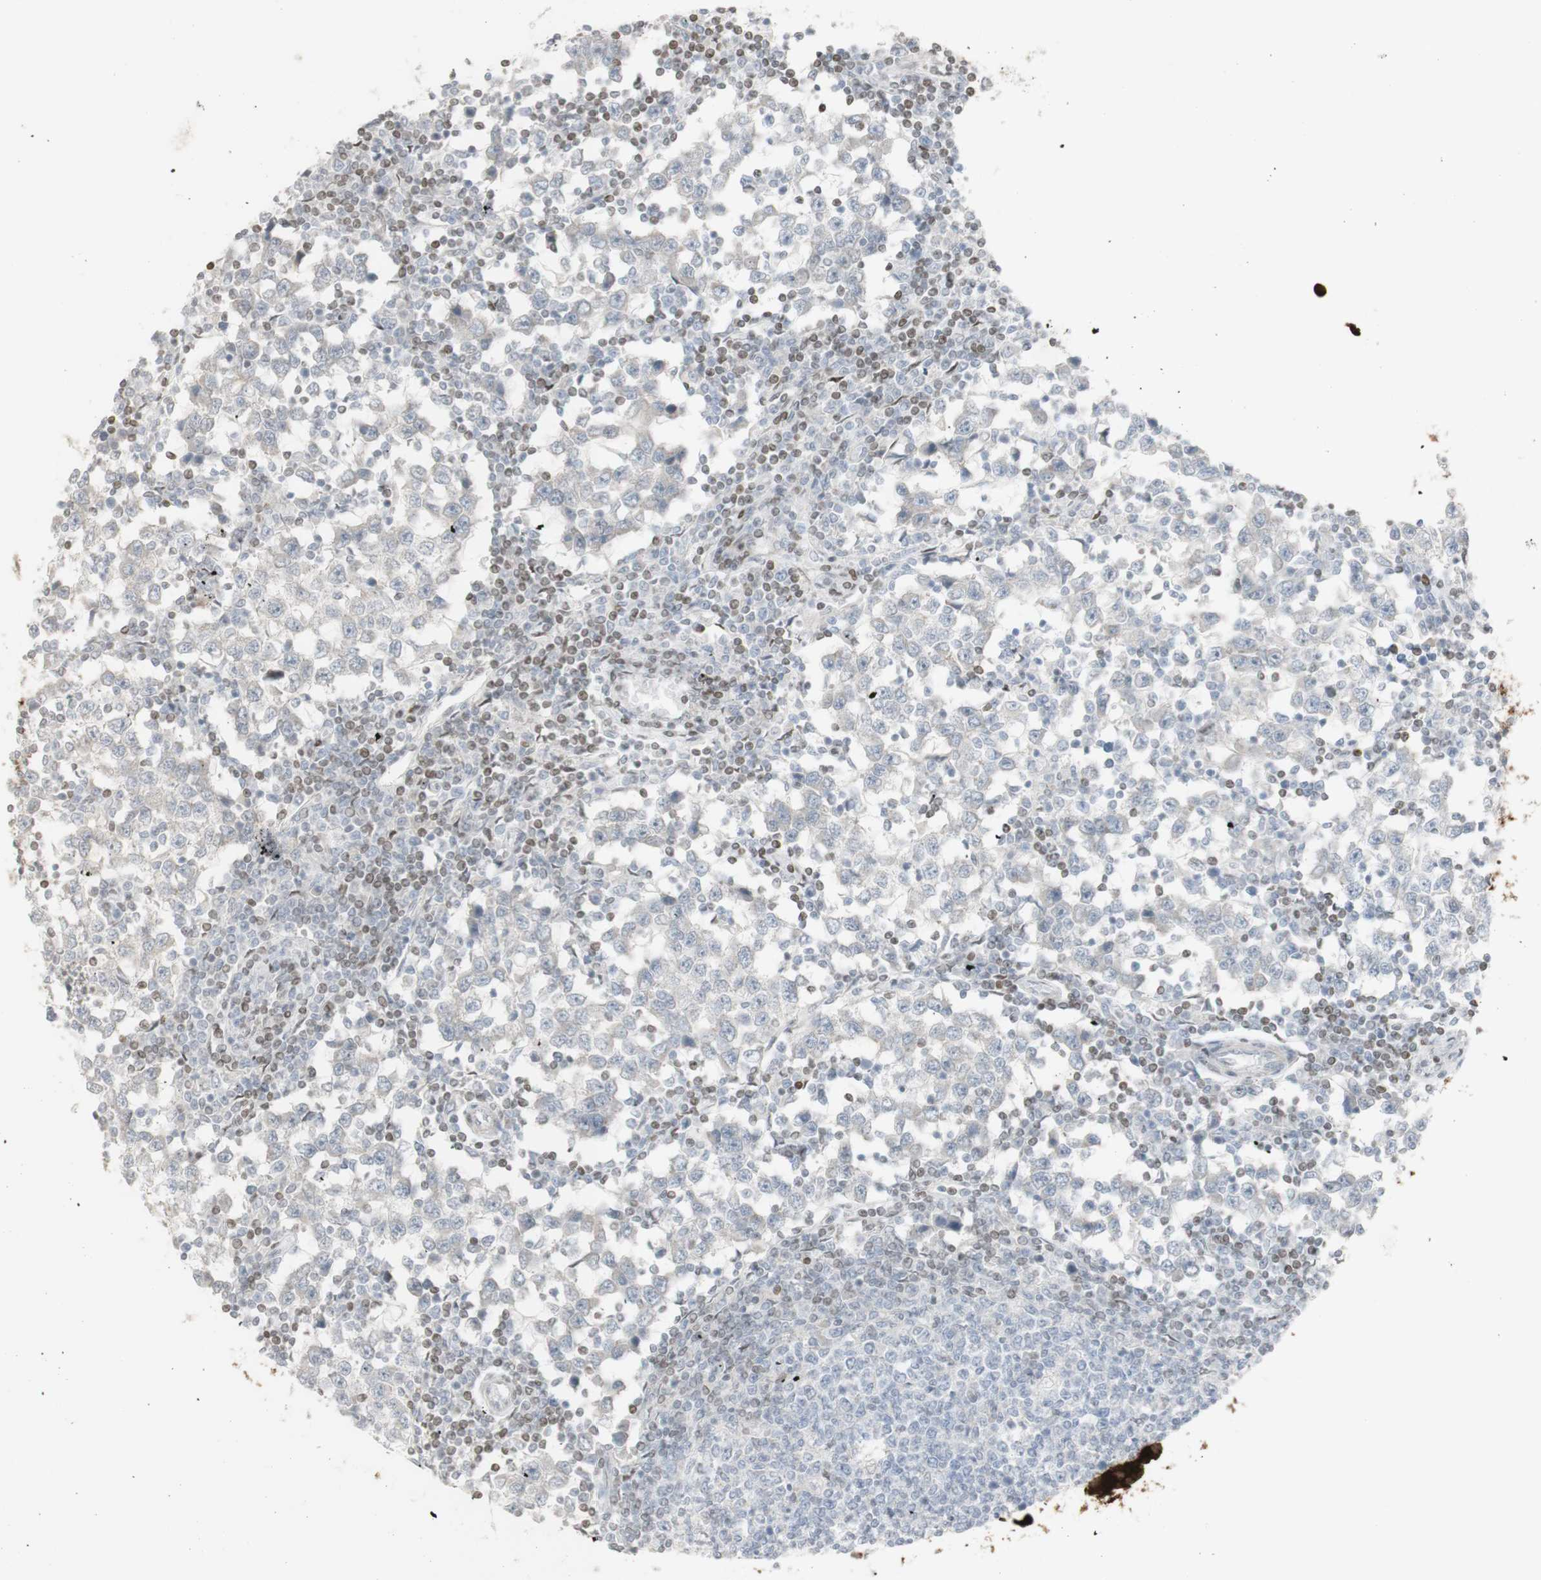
{"staining": {"intensity": "negative", "quantity": "none", "location": "none"}, "tissue": "testis cancer", "cell_type": "Tumor cells", "image_type": "cancer", "snomed": [{"axis": "morphology", "description": "Seminoma, NOS"}, {"axis": "topography", "description": "Testis"}], "caption": "The IHC micrograph has no significant positivity in tumor cells of testis cancer tissue.", "gene": "C1orf116", "patient": {"sex": "male", "age": 65}}